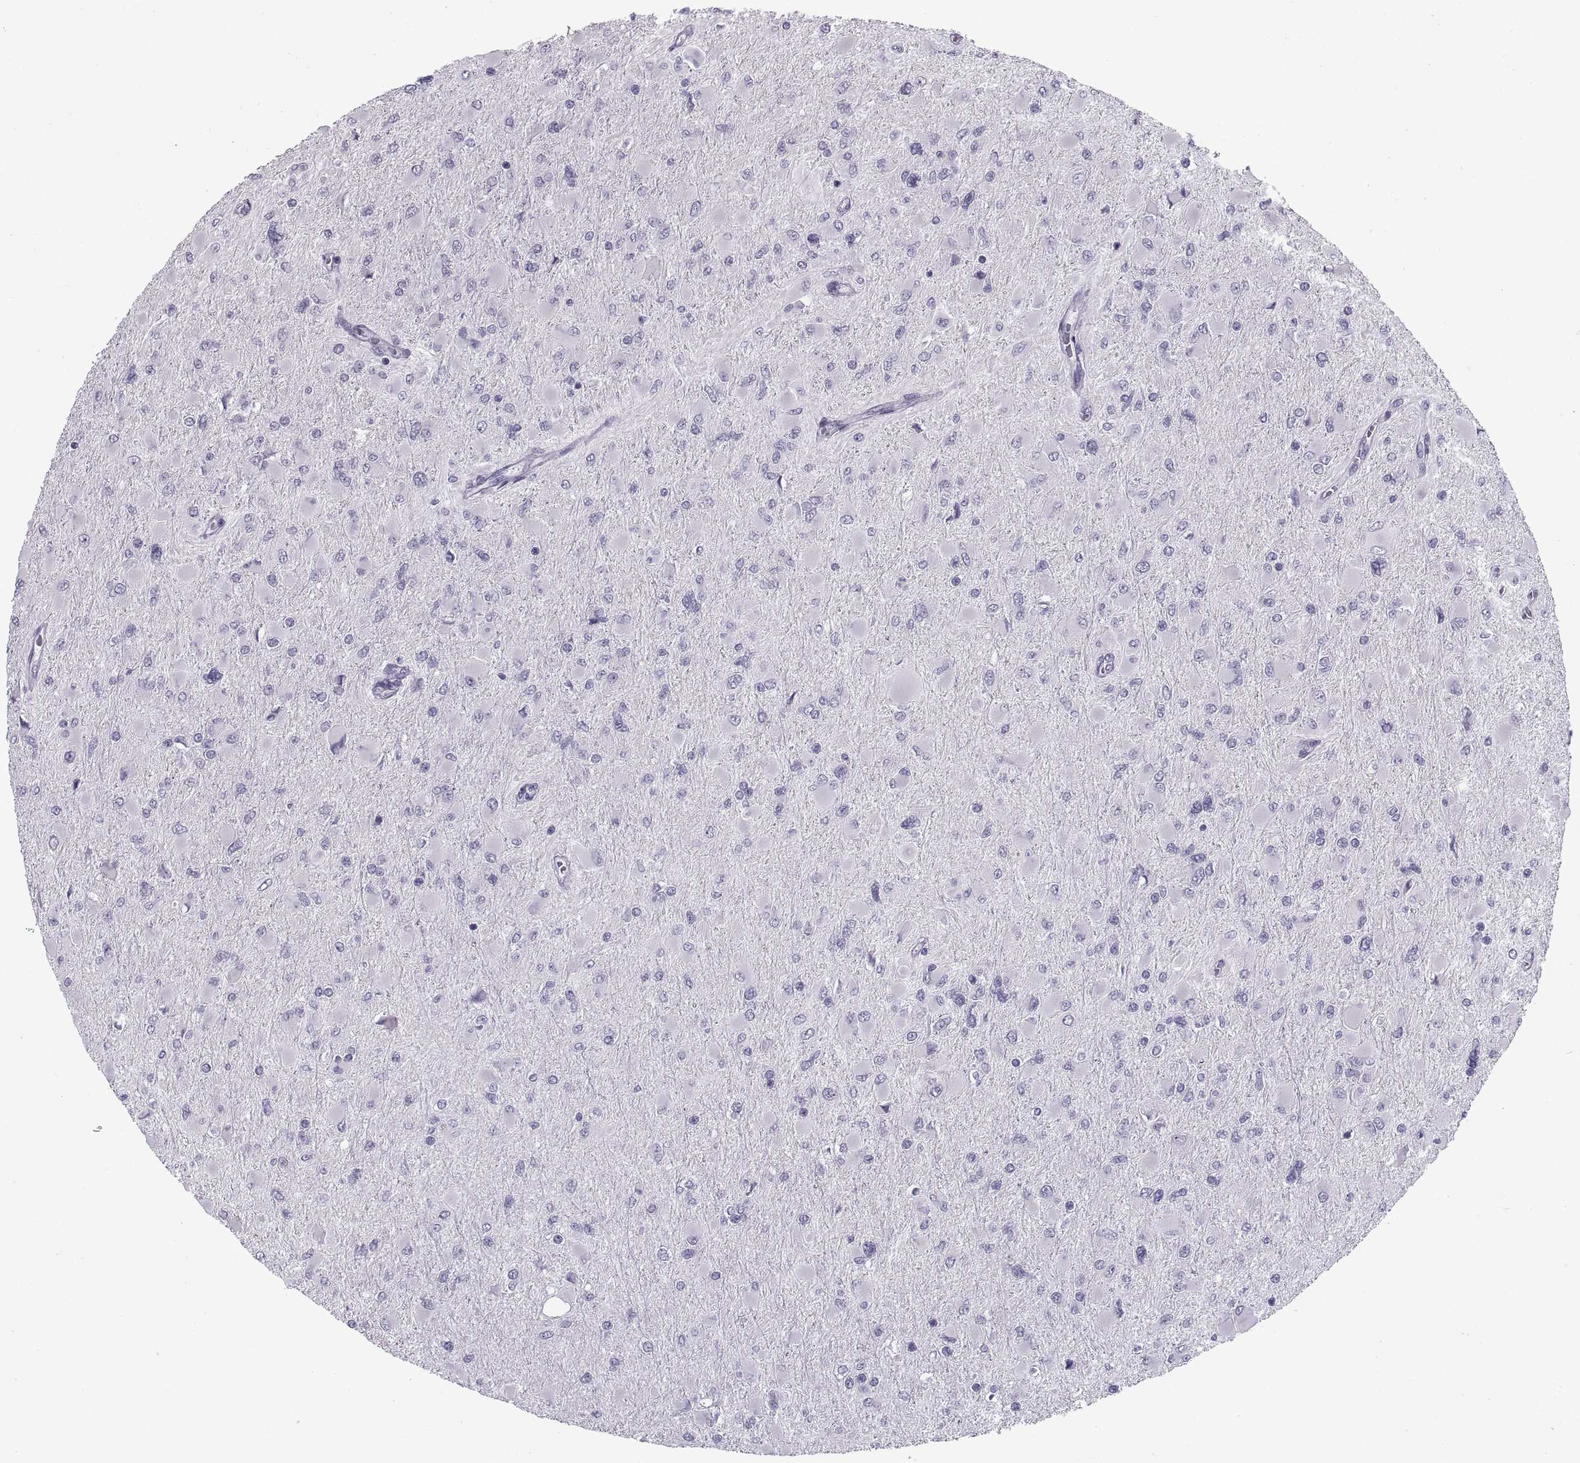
{"staining": {"intensity": "negative", "quantity": "none", "location": "none"}, "tissue": "glioma", "cell_type": "Tumor cells", "image_type": "cancer", "snomed": [{"axis": "morphology", "description": "Glioma, malignant, High grade"}, {"axis": "topography", "description": "Cerebral cortex"}], "caption": "Immunohistochemical staining of human malignant glioma (high-grade) demonstrates no significant positivity in tumor cells.", "gene": "RLBP1", "patient": {"sex": "female", "age": 36}}